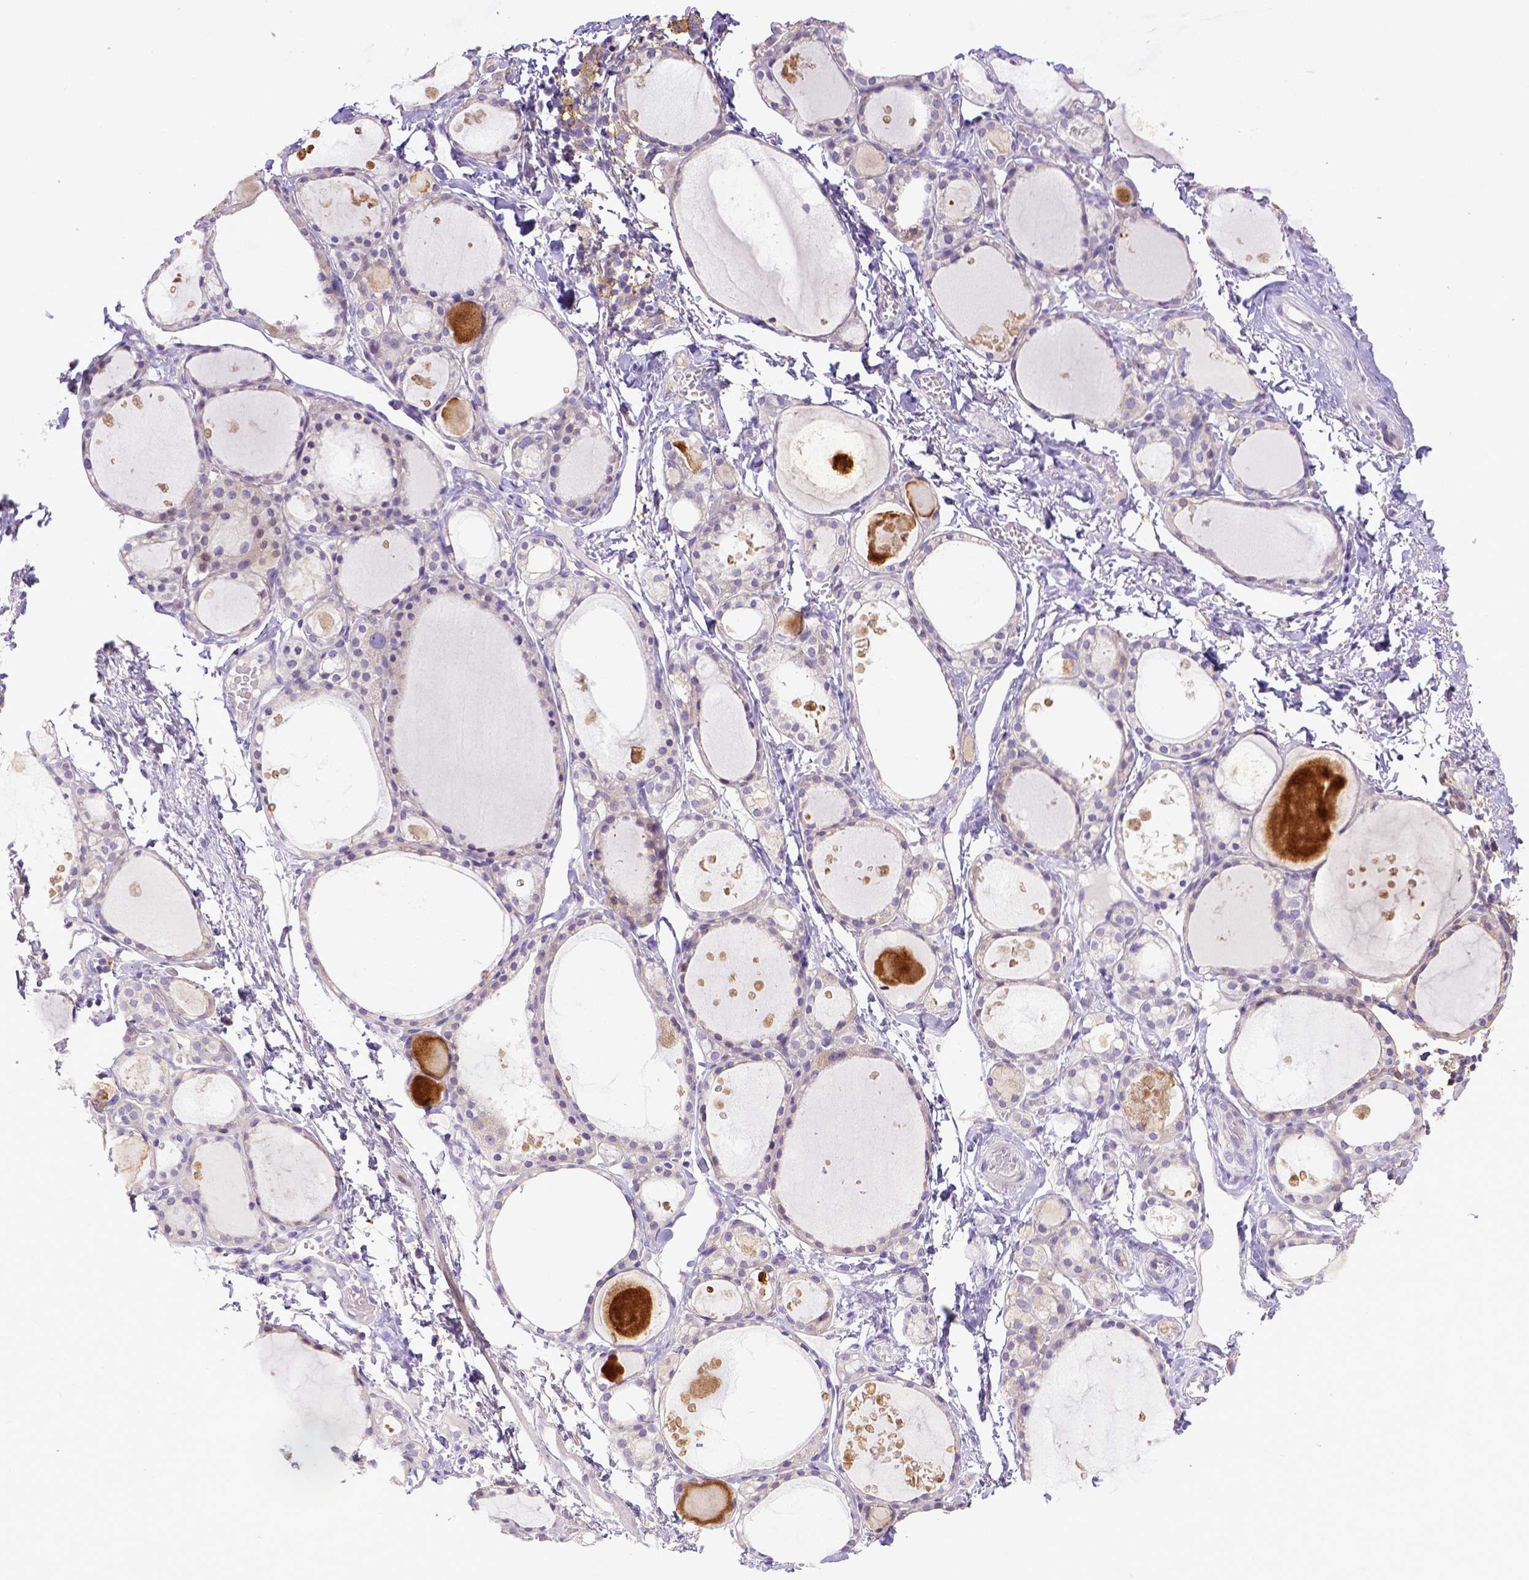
{"staining": {"intensity": "negative", "quantity": "none", "location": "none"}, "tissue": "thyroid gland", "cell_type": "Glandular cells", "image_type": "normal", "snomed": [{"axis": "morphology", "description": "Normal tissue, NOS"}, {"axis": "topography", "description": "Thyroid gland"}], "caption": "Human thyroid gland stained for a protein using immunohistochemistry (IHC) reveals no staining in glandular cells.", "gene": "CD40", "patient": {"sex": "male", "age": 68}}